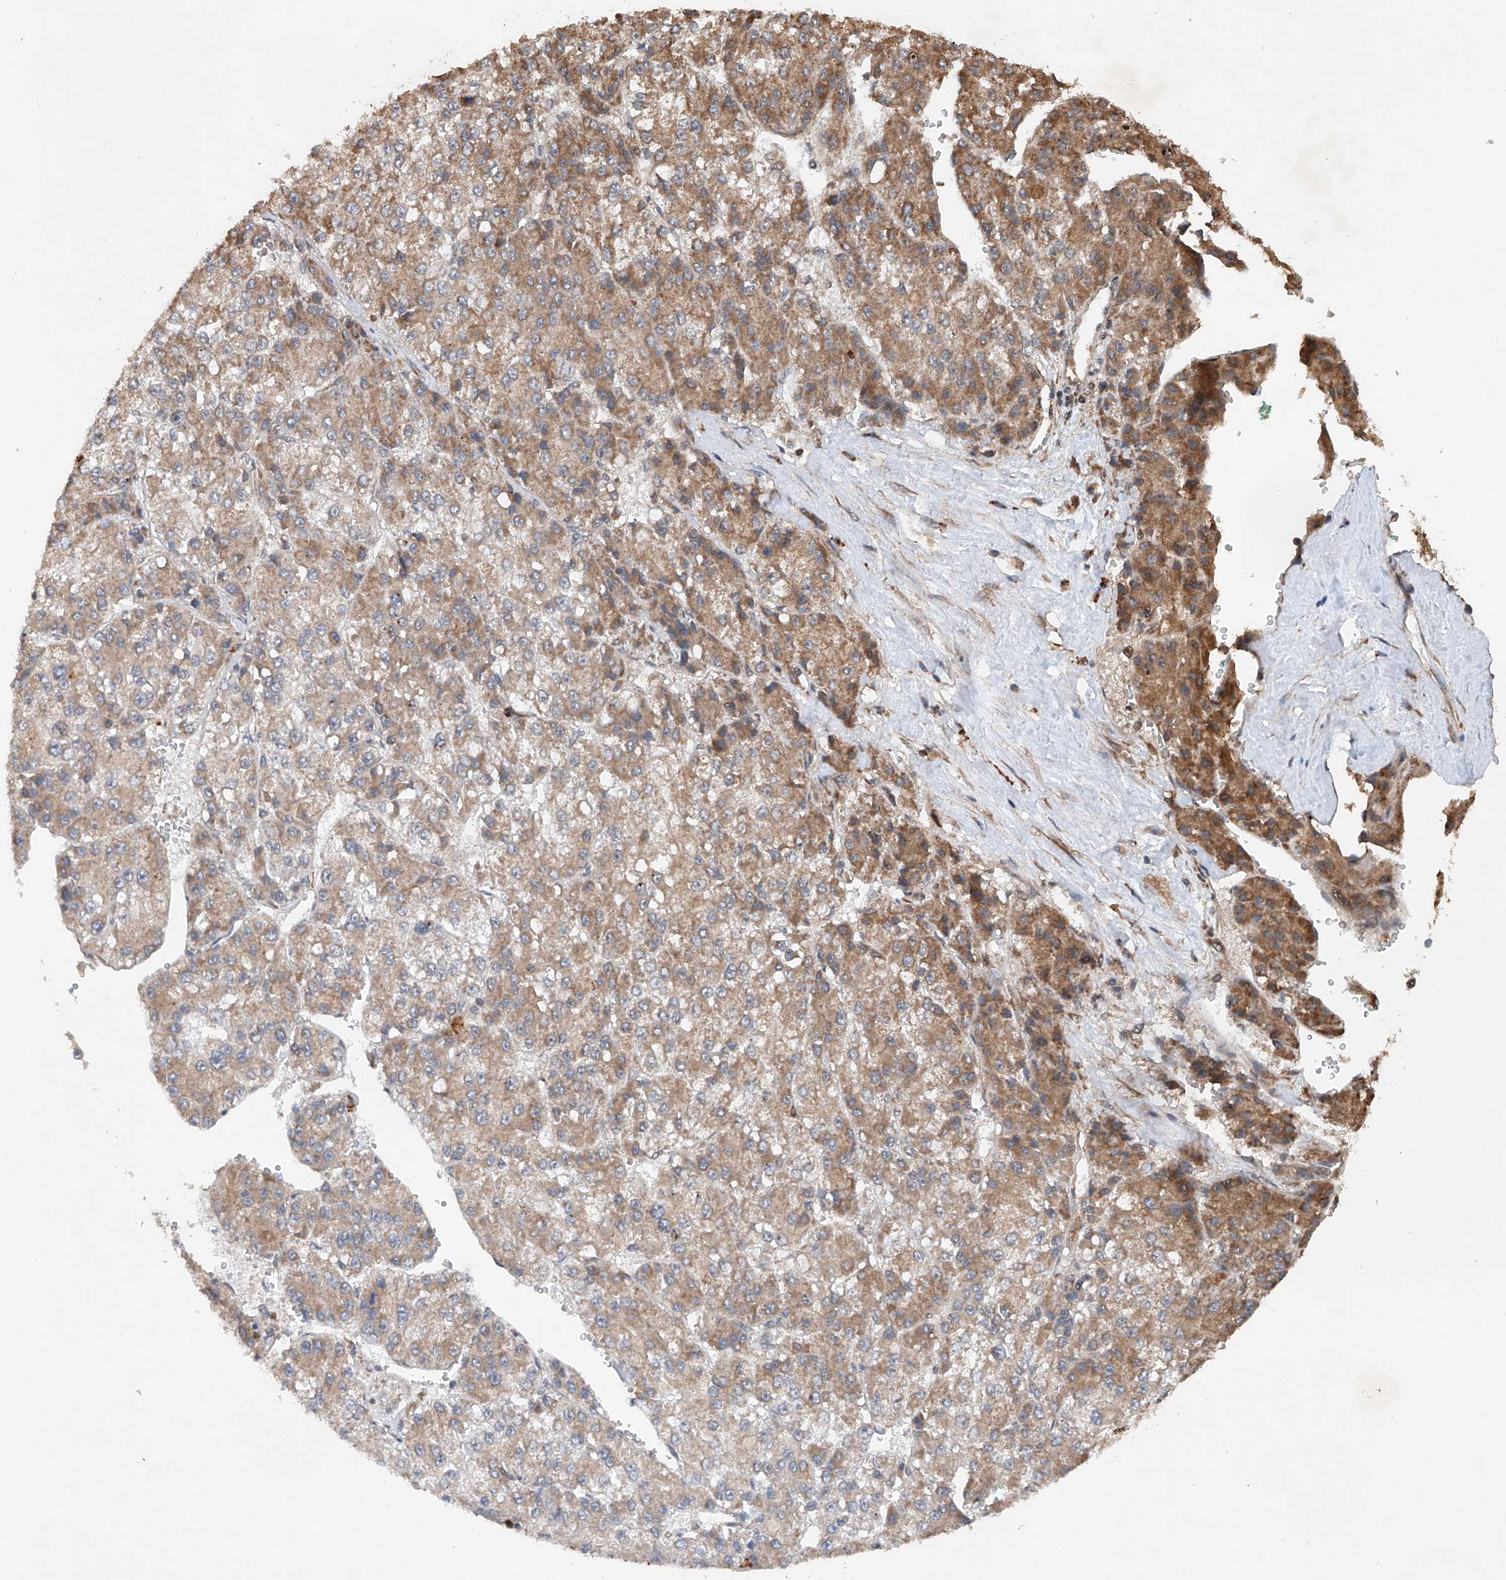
{"staining": {"intensity": "moderate", "quantity": "25%-75%", "location": "cytoplasmic/membranous"}, "tissue": "liver cancer", "cell_type": "Tumor cells", "image_type": "cancer", "snomed": [{"axis": "morphology", "description": "Carcinoma, Hepatocellular, NOS"}, {"axis": "topography", "description": "Liver"}], "caption": "Immunohistochemical staining of human liver hepatocellular carcinoma displays medium levels of moderate cytoplasmic/membranous protein staining in about 25%-75% of tumor cells.", "gene": "CEP85L", "patient": {"sex": "female", "age": 73}}